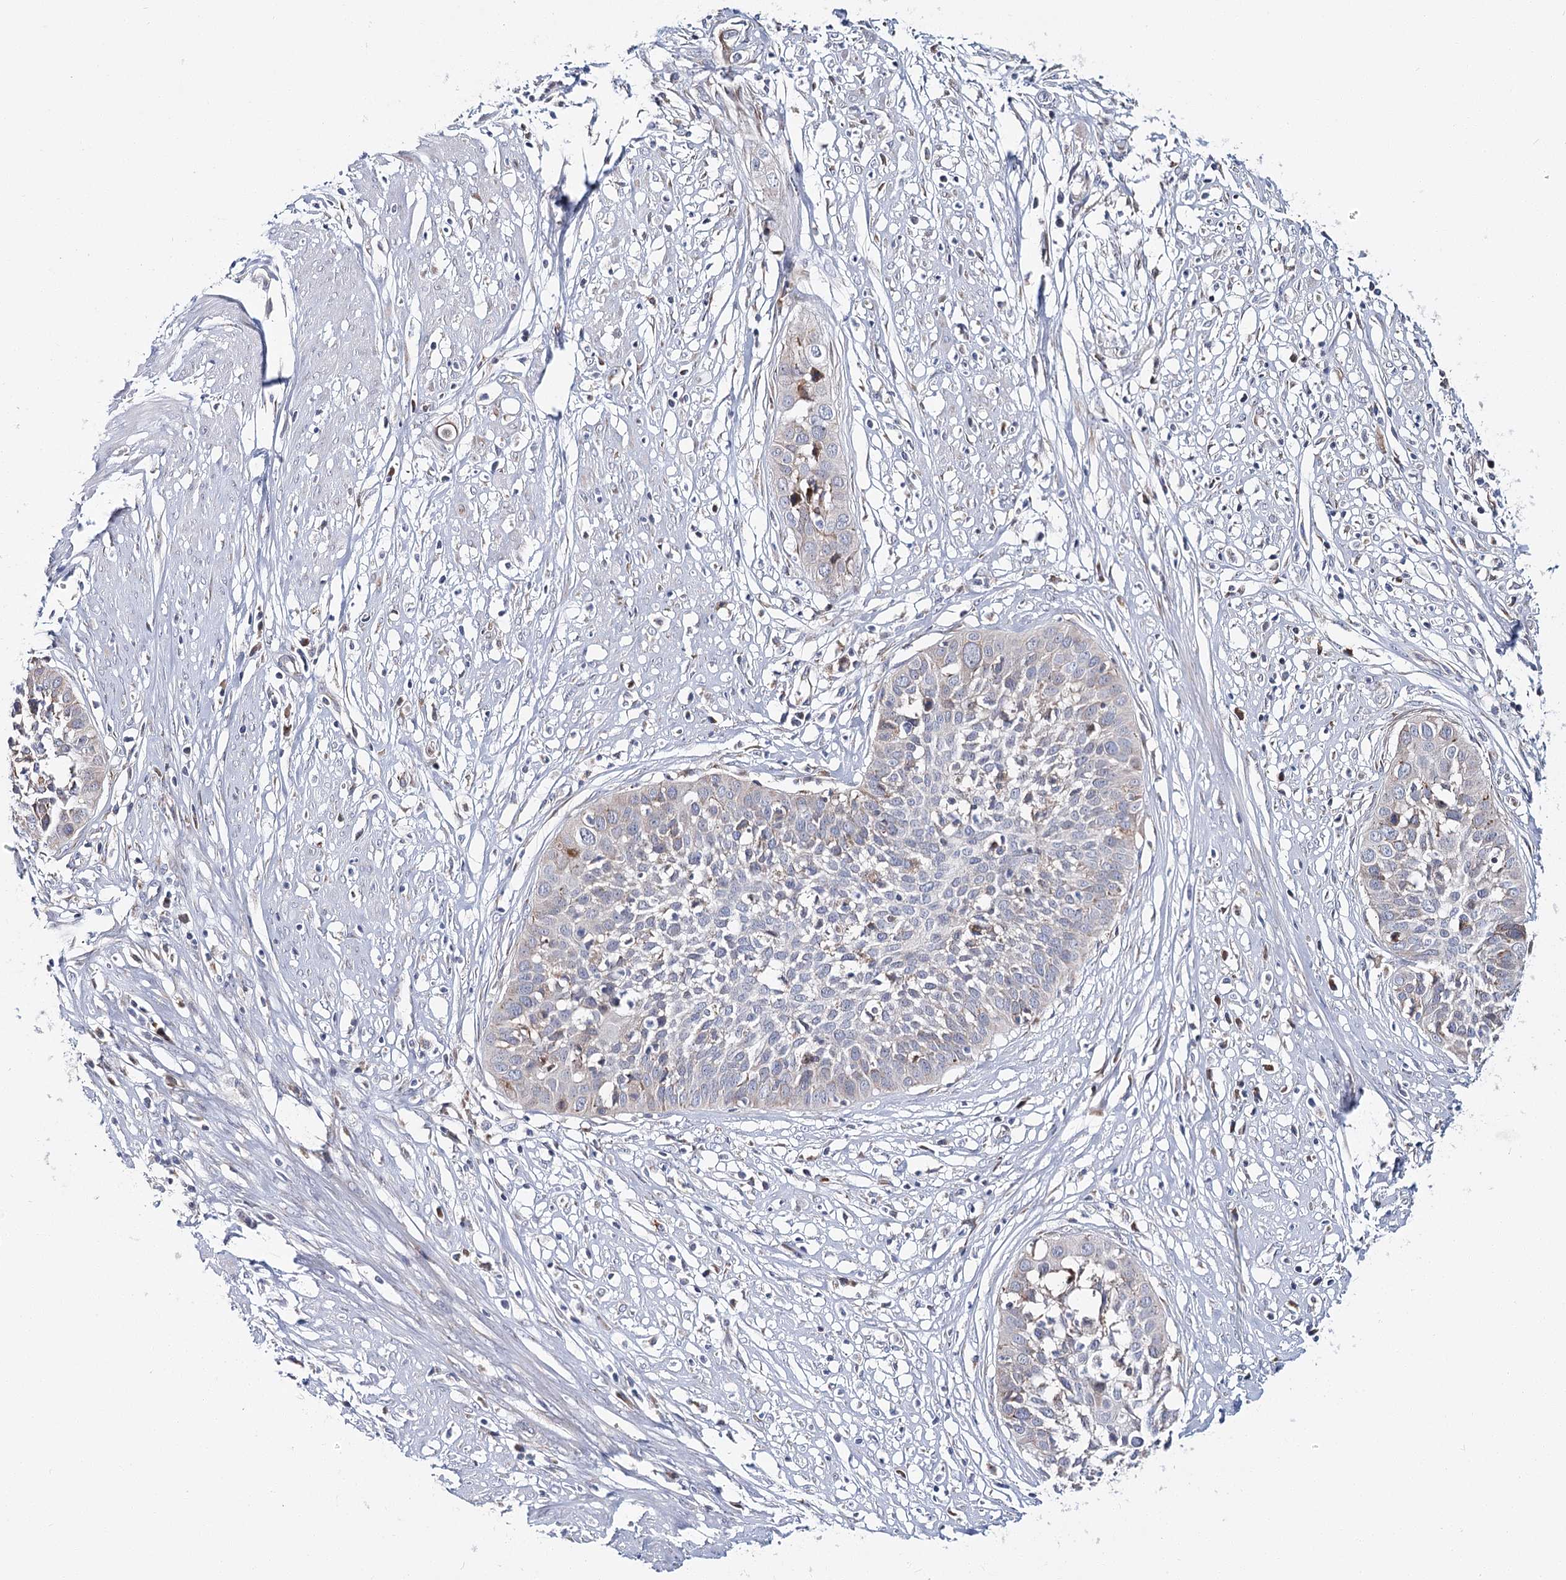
{"staining": {"intensity": "negative", "quantity": "none", "location": "none"}, "tissue": "cervical cancer", "cell_type": "Tumor cells", "image_type": "cancer", "snomed": [{"axis": "morphology", "description": "Squamous cell carcinoma, NOS"}, {"axis": "topography", "description": "Cervix"}], "caption": "A photomicrograph of cervical squamous cell carcinoma stained for a protein displays no brown staining in tumor cells.", "gene": "CPLANE1", "patient": {"sex": "female", "age": 34}}